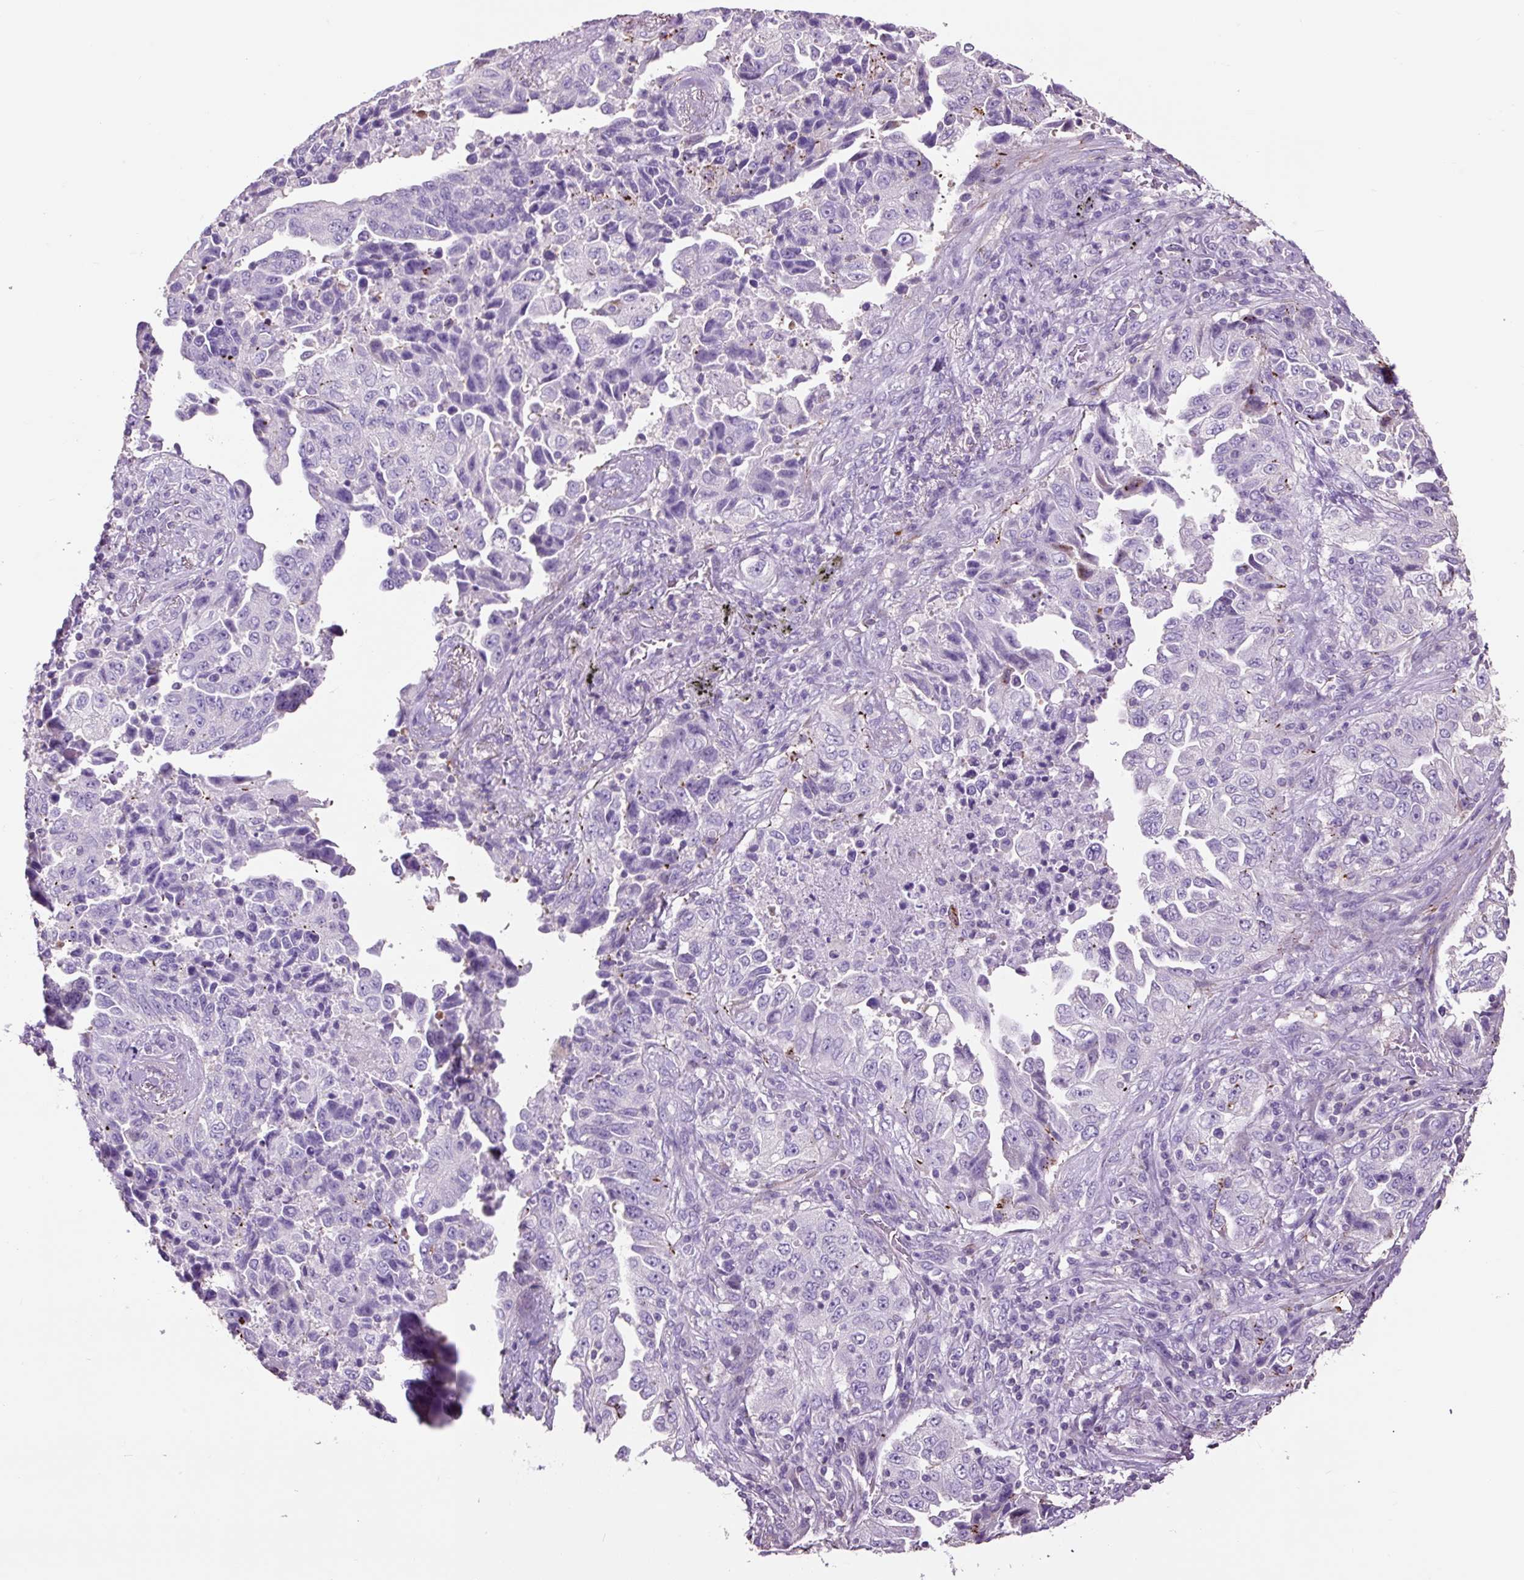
{"staining": {"intensity": "negative", "quantity": "none", "location": "none"}, "tissue": "lung cancer", "cell_type": "Tumor cells", "image_type": "cancer", "snomed": [{"axis": "morphology", "description": "Adenocarcinoma, NOS"}, {"axis": "topography", "description": "Lung"}], "caption": "This is an immunohistochemistry photomicrograph of human lung adenocarcinoma. There is no expression in tumor cells.", "gene": "OR10A7", "patient": {"sex": "female", "age": 51}}